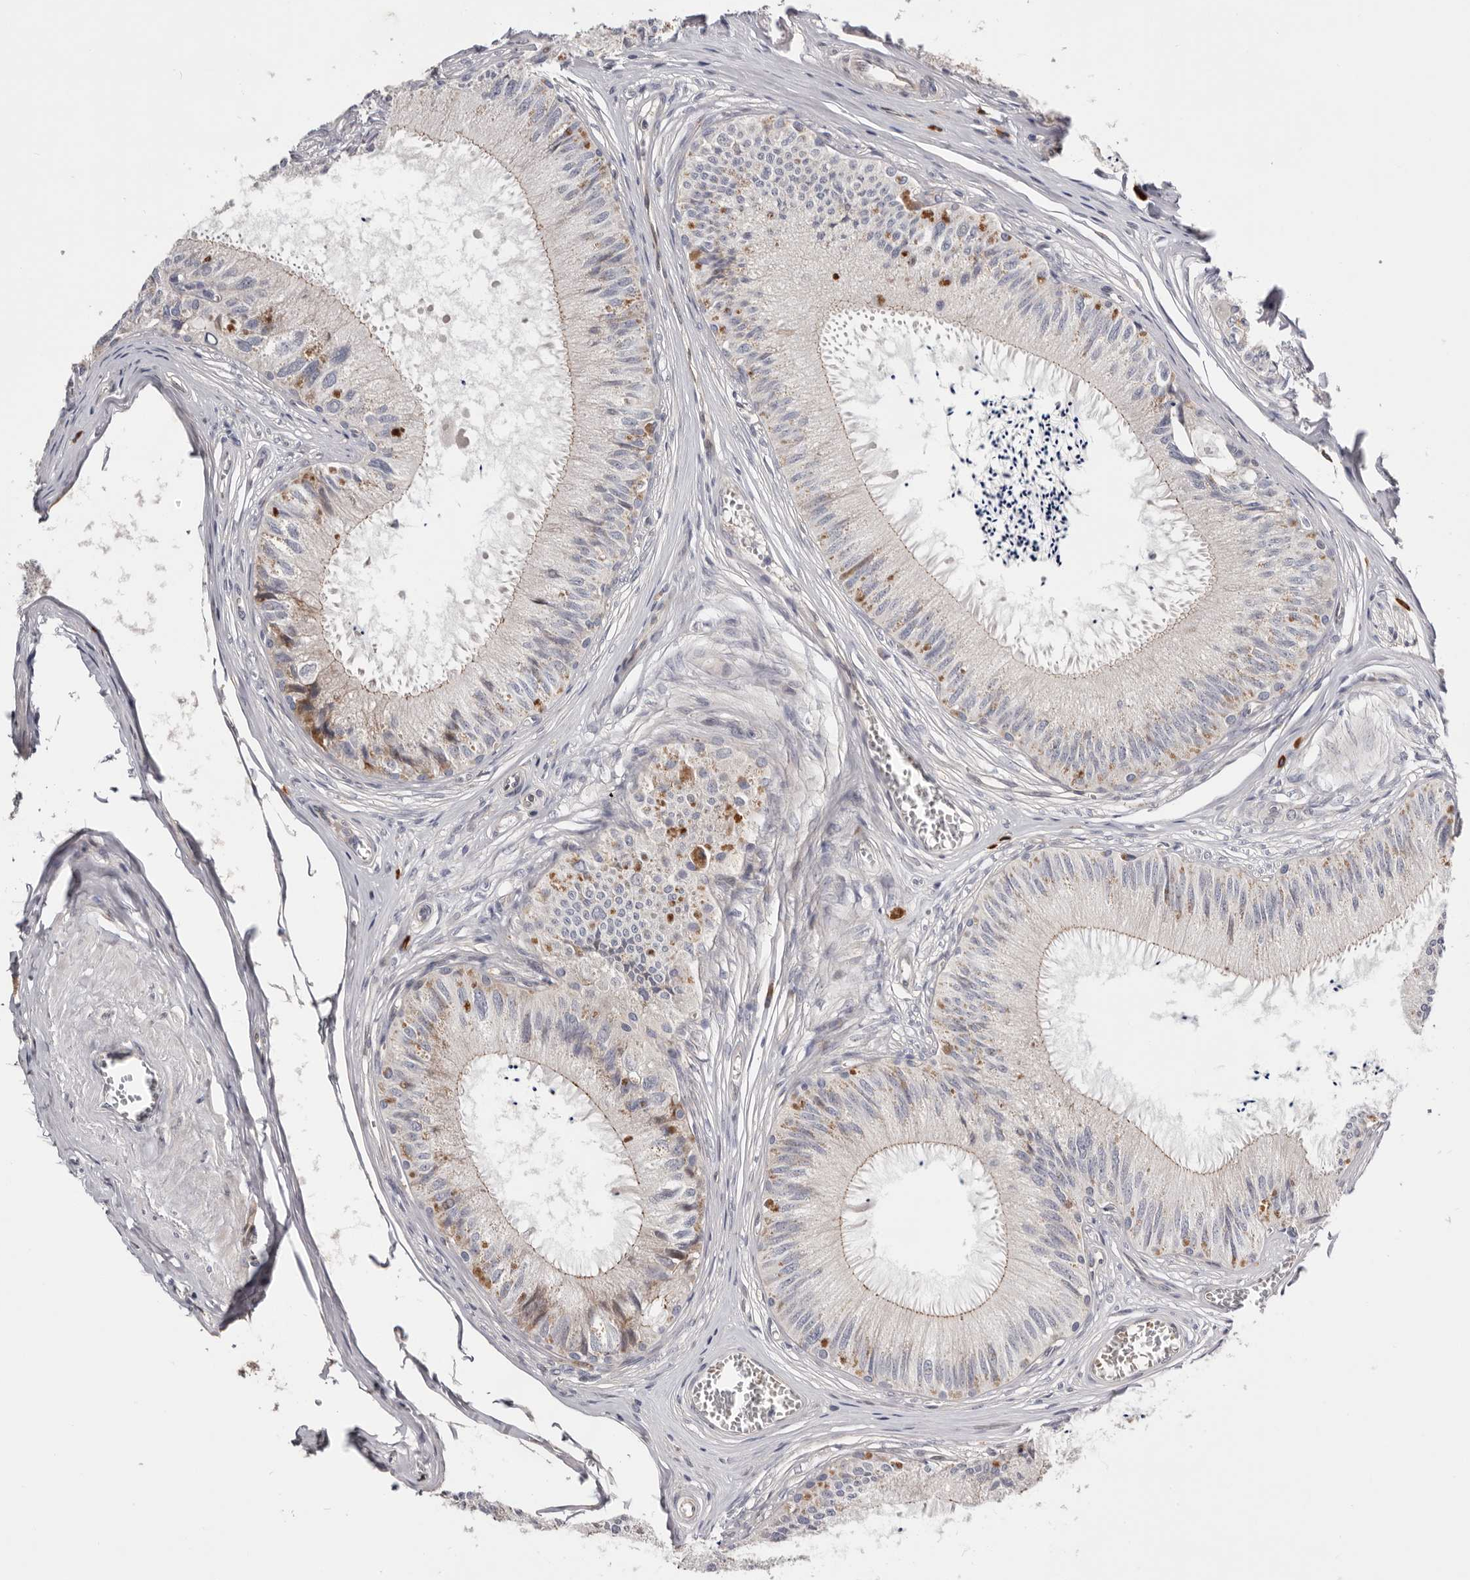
{"staining": {"intensity": "moderate", "quantity": "25%-75%", "location": "cytoplasmic/membranous"}, "tissue": "epididymis", "cell_type": "Glandular cells", "image_type": "normal", "snomed": [{"axis": "morphology", "description": "Normal tissue, NOS"}, {"axis": "topography", "description": "Epididymis"}], "caption": "Immunohistochemical staining of unremarkable epididymis reveals moderate cytoplasmic/membranous protein expression in about 25%-75% of glandular cells. Immunohistochemistry (ihc) stains the protein in brown and the nuclei are stained blue.", "gene": "USH1C", "patient": {"sex": "male", "age": 79}}